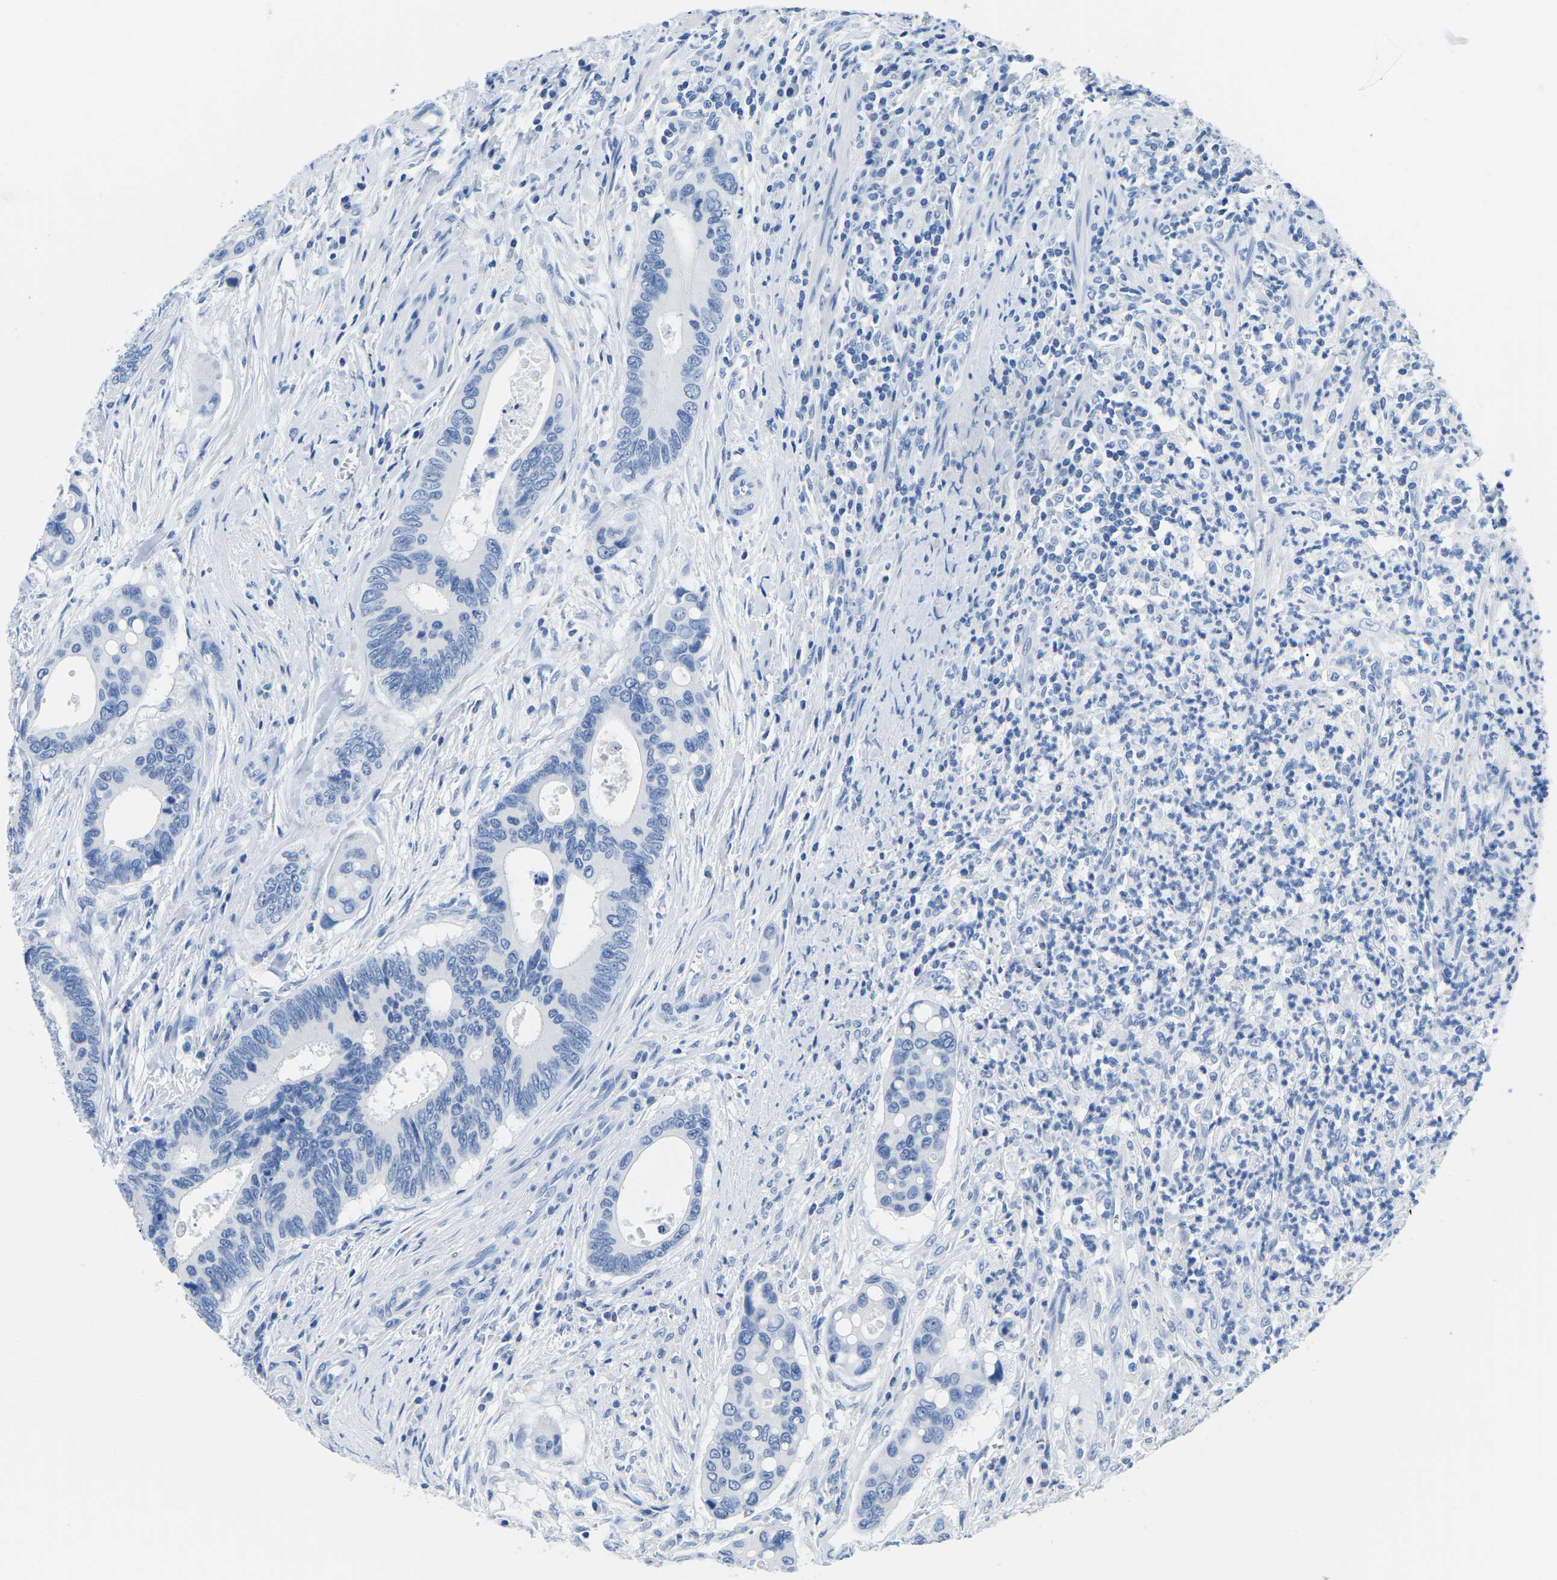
{"staining": {"intensity": "negative", "quantity": "none", "location": "none"}, "tissue": "colorectal cancer", "cell_type": "Tumor cells", "image_type": "cancer", "snomed": [{"axis": "morphology", "description": "Inflammation, NOS"}, {"axis": "morphology", "description": "Adenocarcinoma, NOS"}, {"axis": "topography", "description": "Colon"}], "caption": "There is no significant positivity in tumor cells of colorectal adenocarcinoma.", "gene": "CYP1A2", "patient": {"sex": "male", "age": 72}}